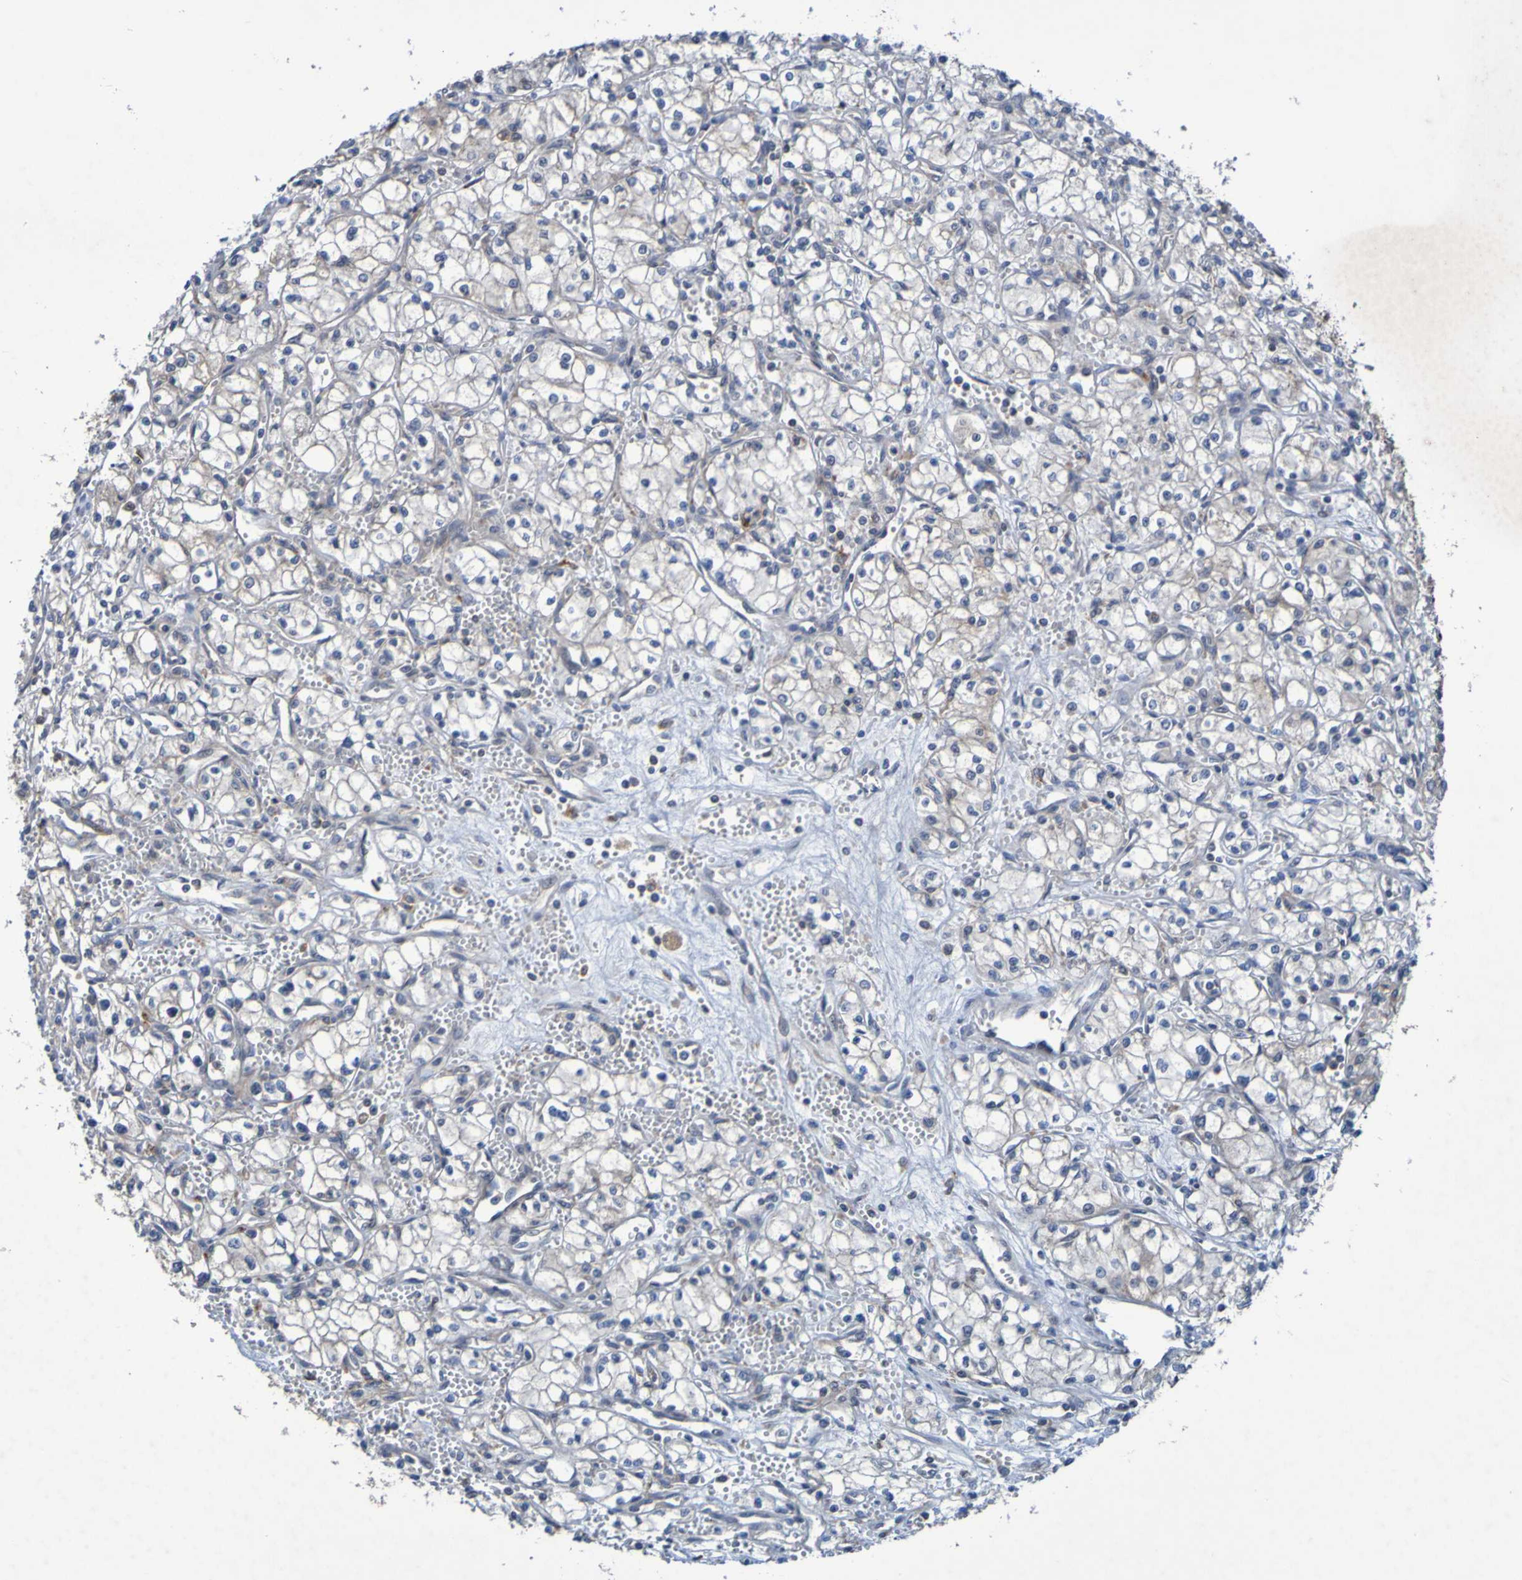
{"staining": {"intensity": "weak", "quantity": "<25%", "location": "cytoplasmic/membranous"}, "tissue": "renal cancer", "cell_type": "Tumor cells", "image_type": "cancer", "snomed": [{"axis": "morphology", "description": "Normal tissue, NOS"}, {"axis": "morphology", "description": "Adenocarcinoma, NOS"}, {"axis": "topography", "description": "Kidney"}], "caption": "Protein analysis of adenocarcinoma (renal) shows no significant expression in tumor cells.", "gene": "SDK1", "patient": {"sex": "male", "age": 59}}